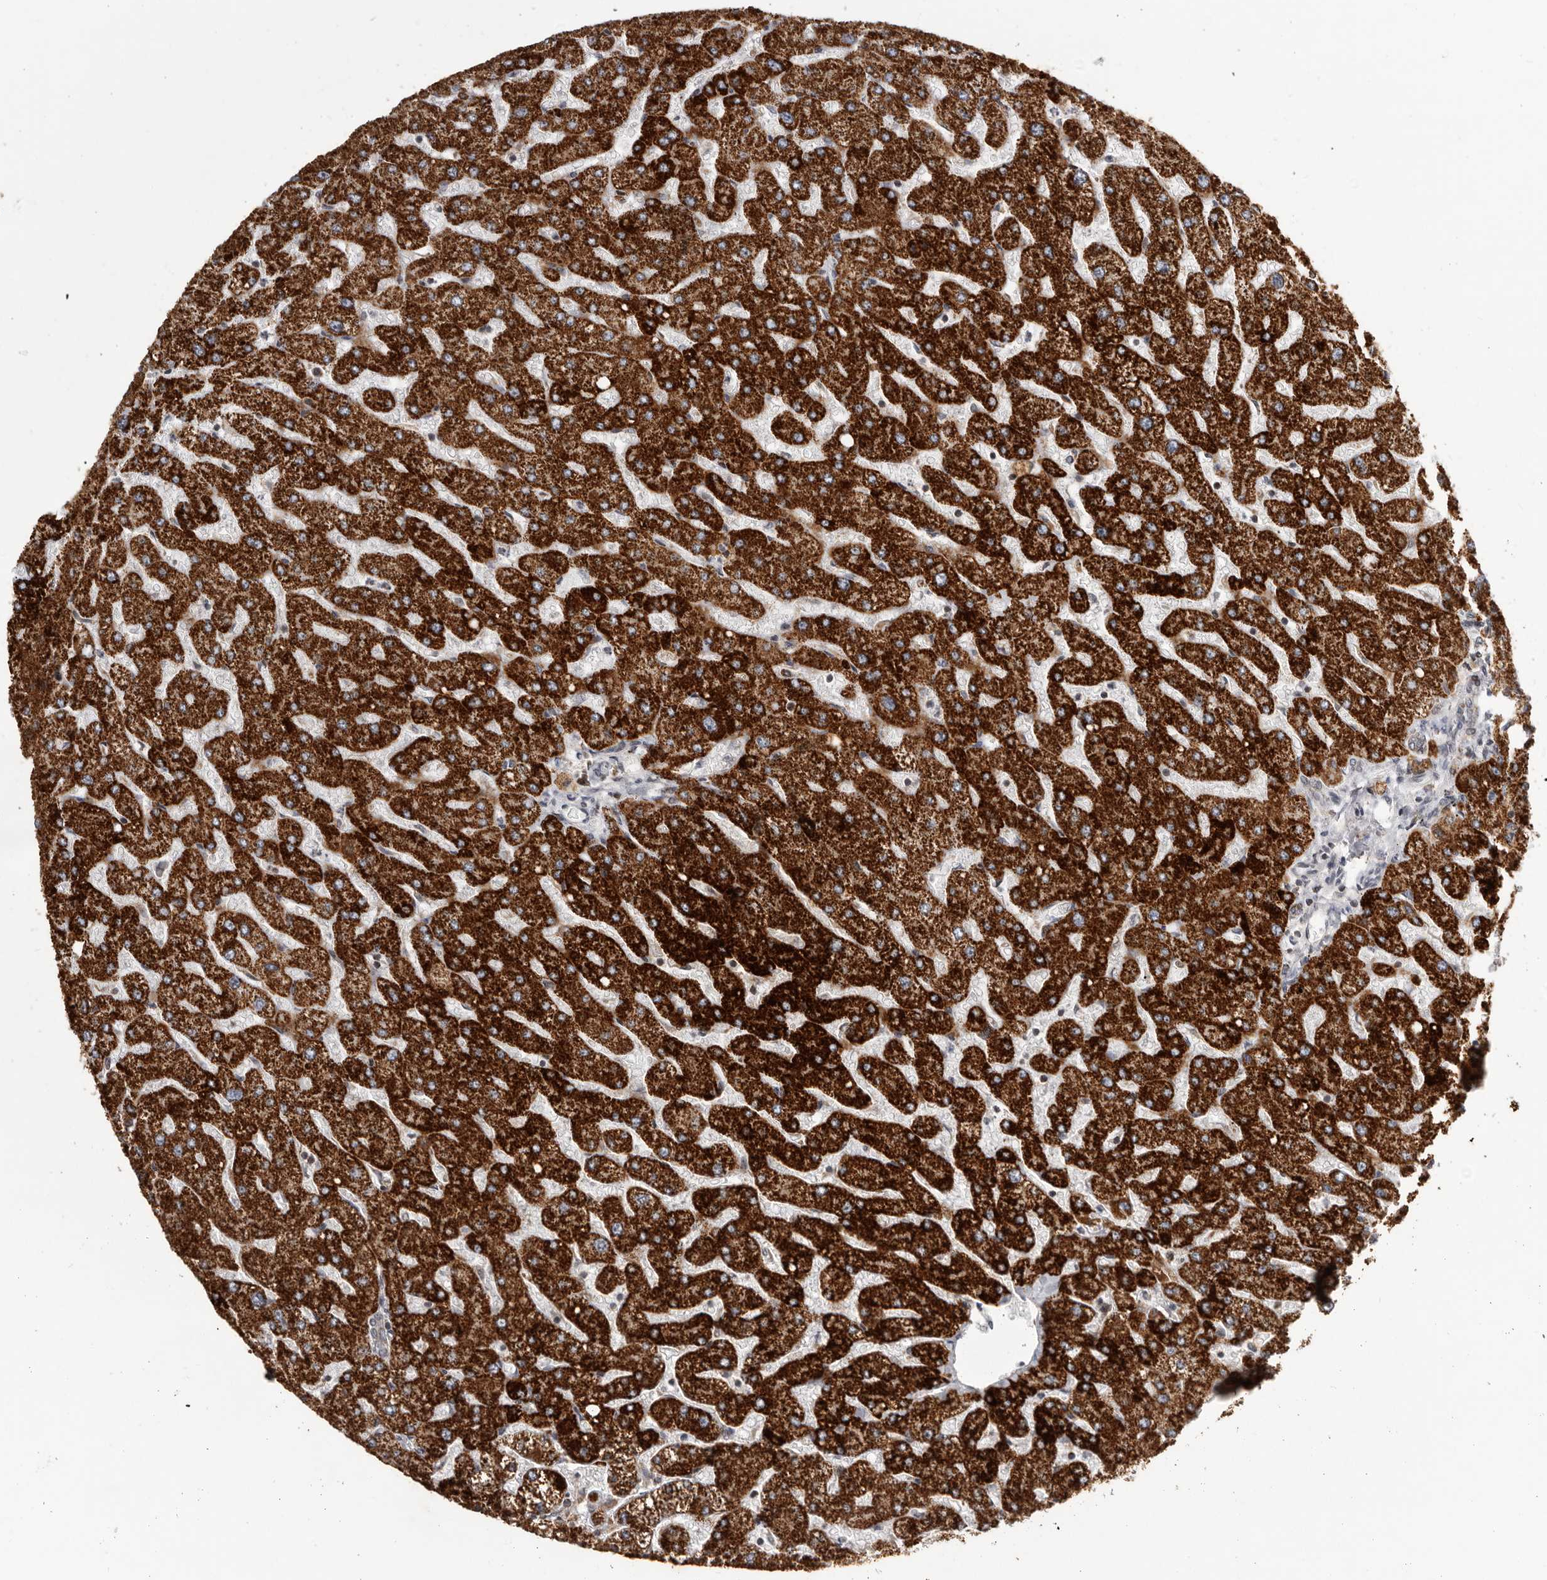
{"staining": {"intensity": "negative", "quantity": "none", "location": "none"}, "tissue": "liver", "cell_type": "Cholangiocytes", "image_type": "normal", "snomed": [{"axis": "morphology", "description": "Normal tissue, NOS"}, {"axis": "topography", "description": "Liver"}], "caption": "Immunohistochemistry photomicrograph of benign liver: human liver stained with DAB (3,3'-diaminobenzidine) demonstrates no significant protein positivity in cholangiocytes. (Stains: DAB IHC with hematoxylin counter stain, Microscopy: brightfield microscopy at high magnification).", "gene": "C17orf99", "patient": {"sex": "male", "age": 55}}